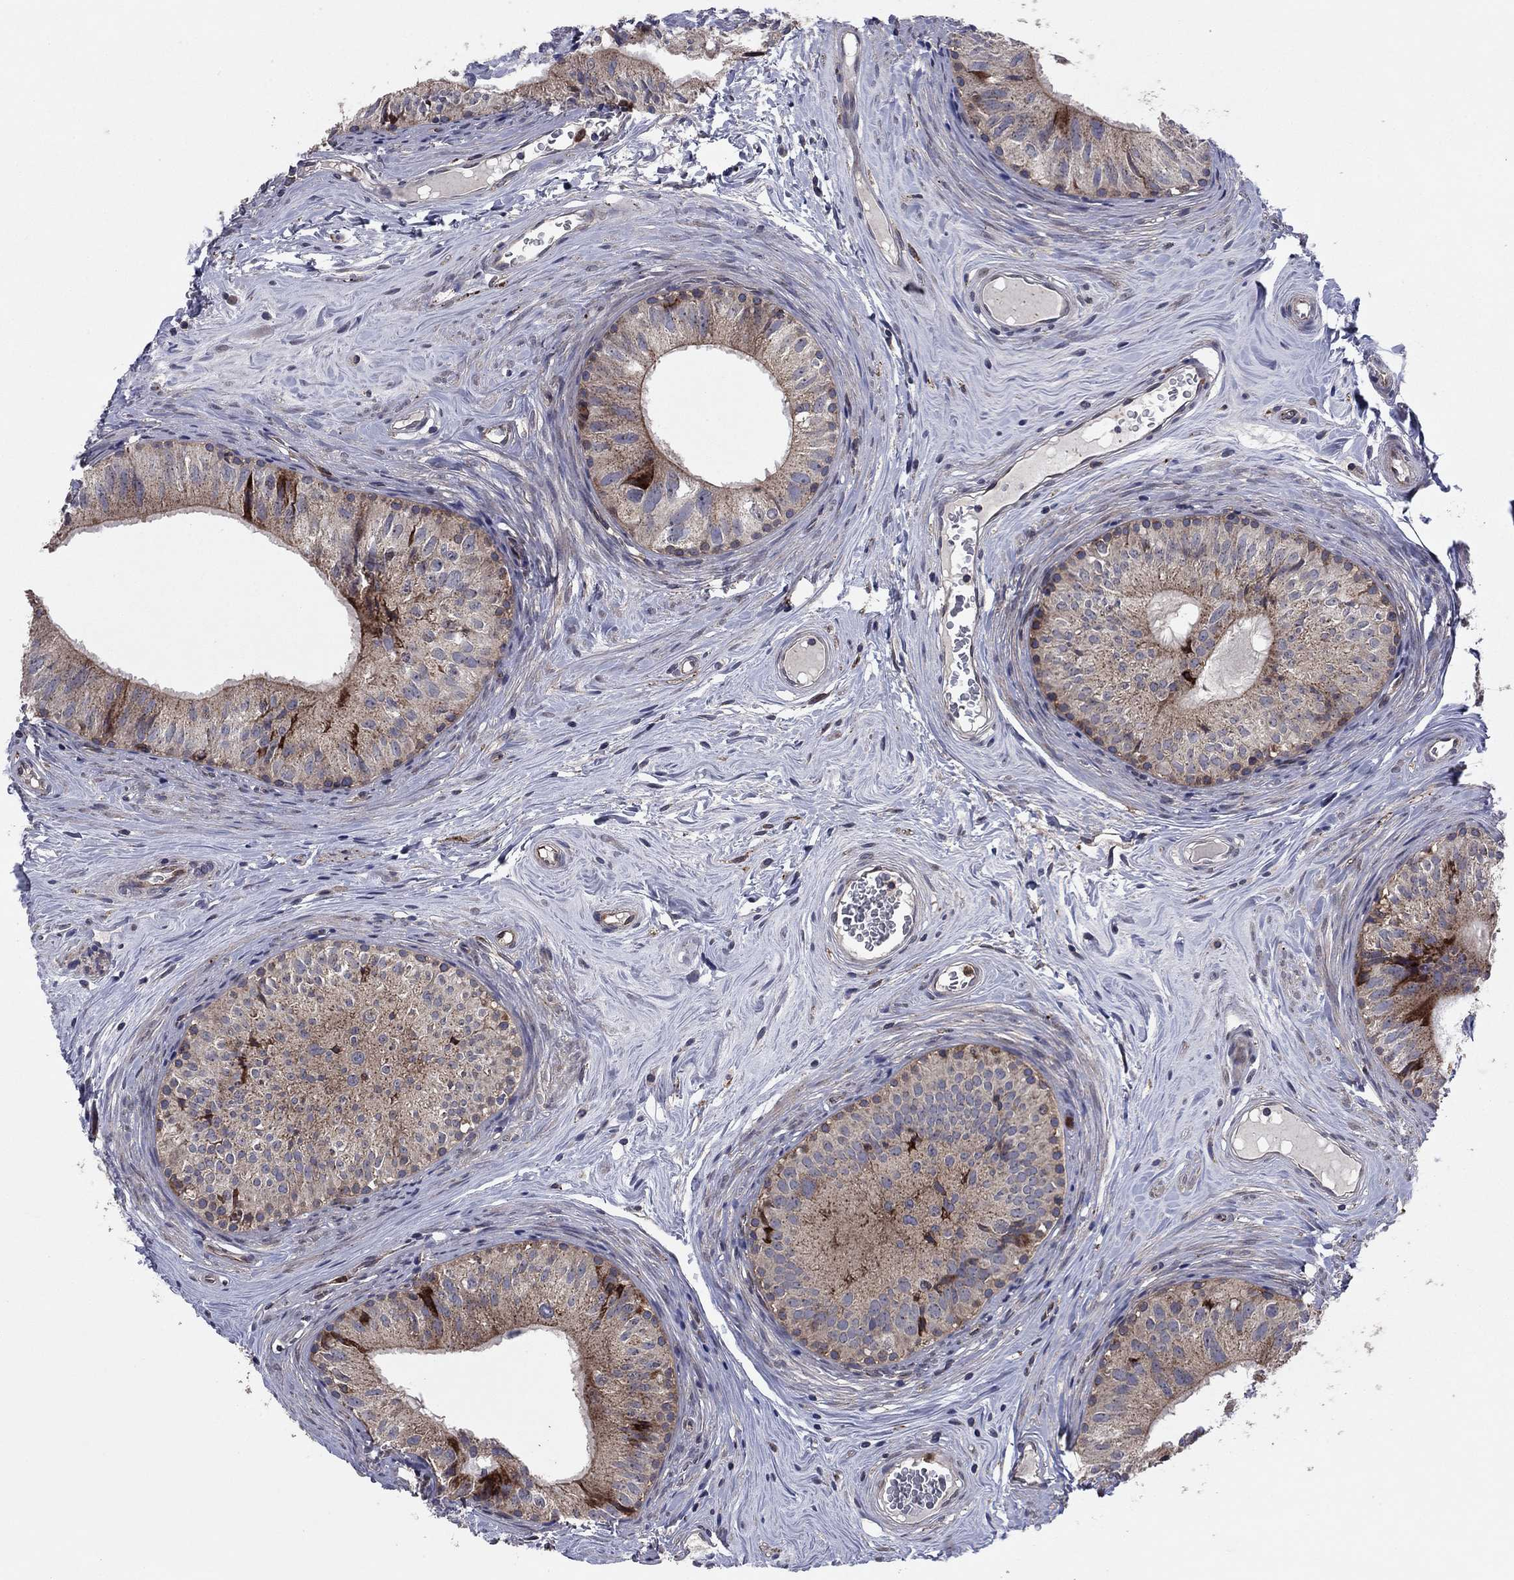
{"staining": {"intensity": "strong", "quantity": "<25%", "location": "cytoplasmic/membranous"}, "tissue": "epididymis", "cell_type": "Glandular cells", "image_type": "normal", "snomed": [{"axis": "morphology", "description": "Normal tissue, NOS"}, {"axis": "topography", "description": "Epididymis"}], "caption": "About <25% of glandular cells in normal human epididymis show strong cytoplasmic/membranous protein expression as visualized by brown immunohistochemical staining.", "gene": "MEA1", "patient": {"sex": "male", "age": 52}}